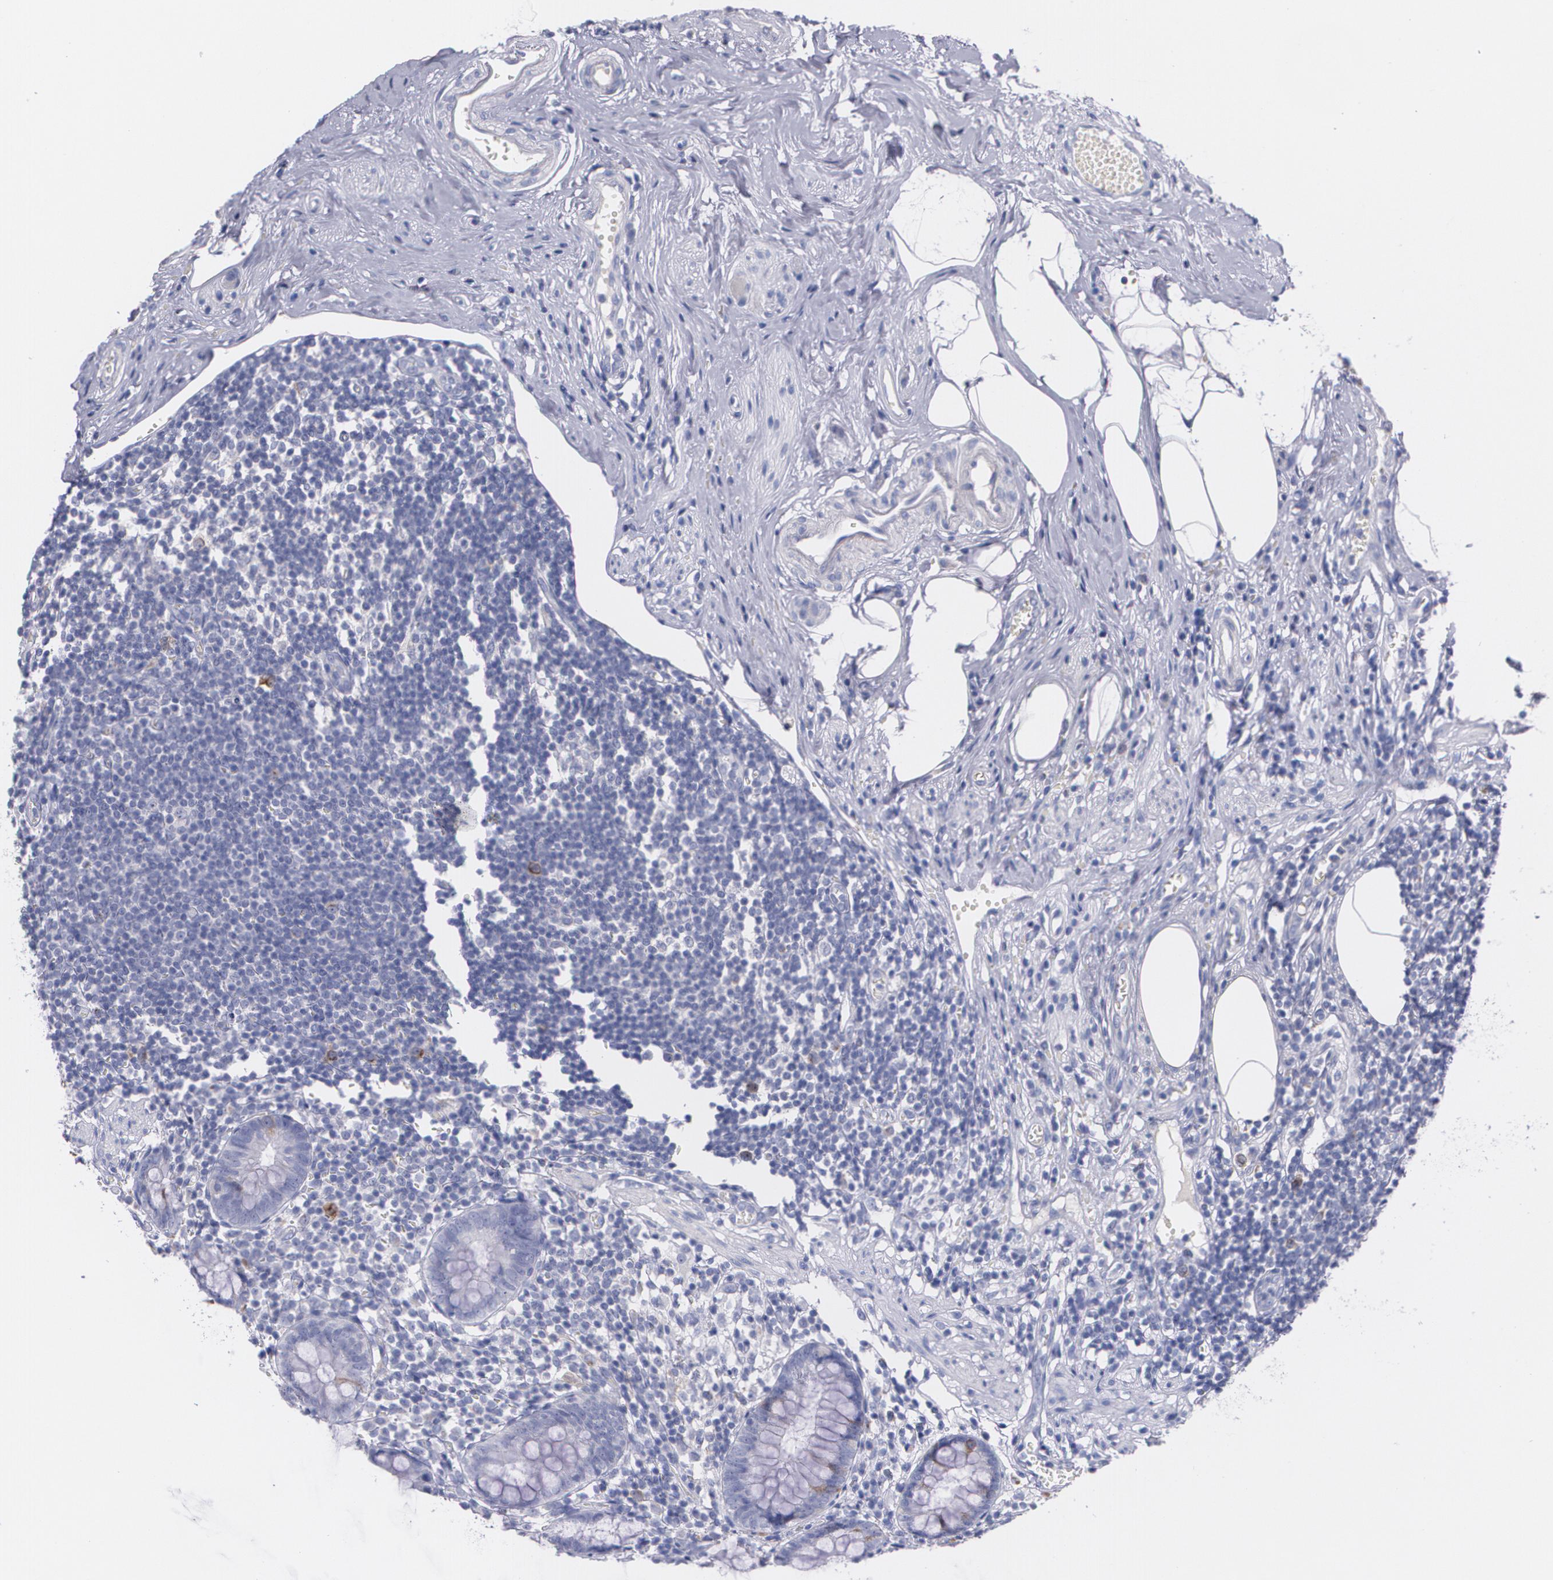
{"staining": {"intensity": "moderate", "quantity": "<25%", "location": "cytoplasmic/membranous"}, "tissue": "appendix", "cell_type": "Glandular cells", "image_type": "normal", "snomed": [{"axis": "morphology", "description": "Normal tissue, NOS"}, {"axis": "topography", "description": "Appendix"}], "caption": "Protein staining of benign appendix exhibits moderate cytoplasmic/membranous expression in about <25% of glandular cells.", "gene": "HMMR", "patient": {"sex": "male", "age": 38}}